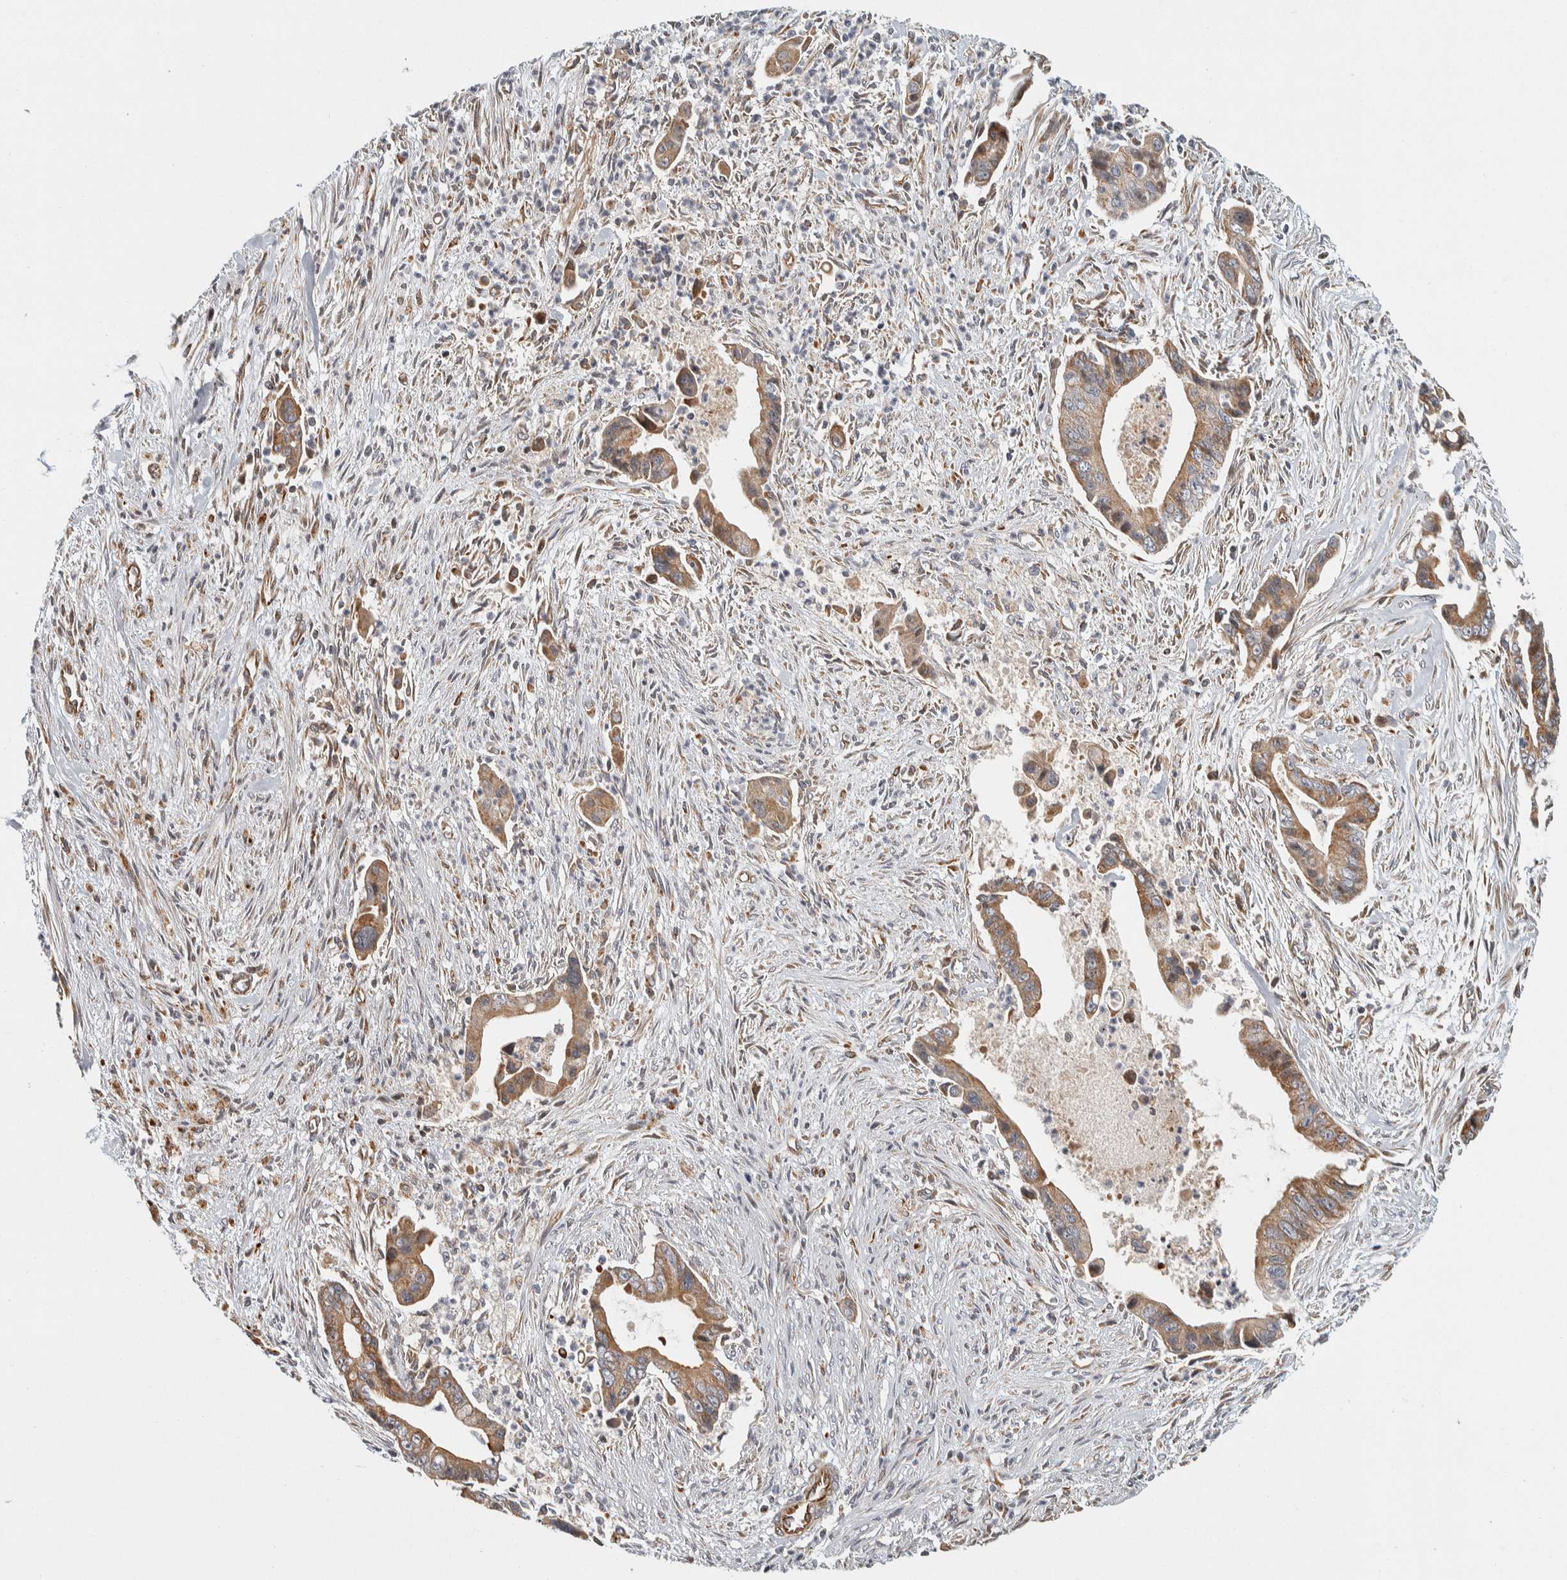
{"staining": {"intensity": "moderate", "quantity": ">75%", "location": "cytoplasmic/membranous"}, "tissue": "liver cancer", "cell_type": "Tumor cells", "image_type": "cancer", "snomed": [{"axis": "morphology", "description": "Cholangiocarcinoma"}, {"axis": "topography", "description": "Liver"}], "caption": "A micrograph of human liver cholangiocarcinoma stained for a protein demonstrates moderate cytoplasmic/membranous brown staining in tumor cells.", "gene": "AFP", "patient": {"sex": "female", "age": 55}}